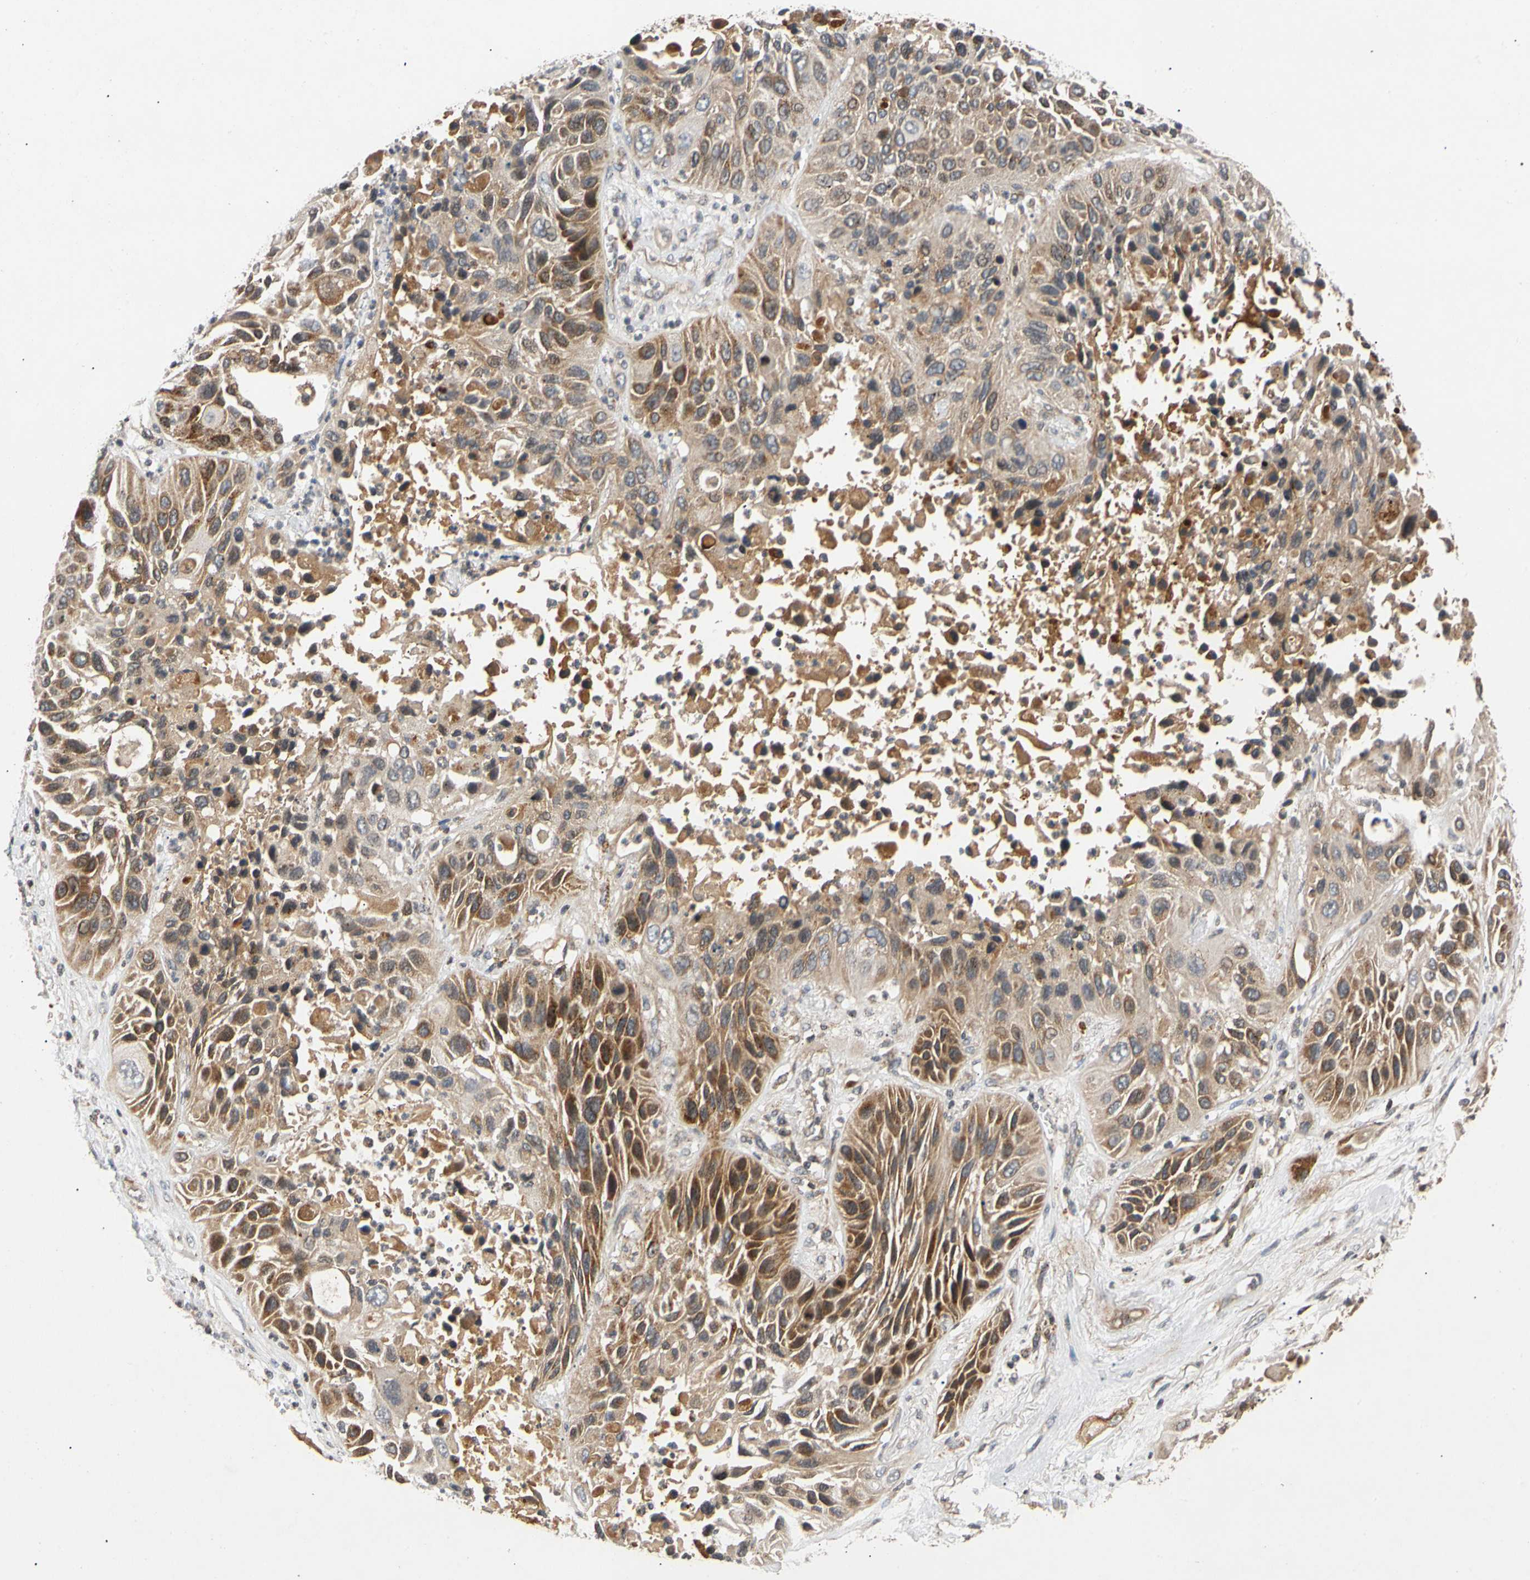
{"staining": {"intensity": "moderate", "quantity": ">75%", "location": "cytoplasmic/membranous"}, "tissue": "lung cancer", "cell_type": "Tumor cells", "image_type": "cancer", "snomed": [{"axis": "morphology", "description": "Squamous cell carcinoma, NOS"}, {"axis": "topography", "description": "Lung"}], "caption": "Lung cancer stained with a brown dye displays moderate cytoplasmic/membranous positive expression in approximately >75% of tumor cells.", "gene": "MRPS22", "patient": {"sex": "female", "age": 76}}